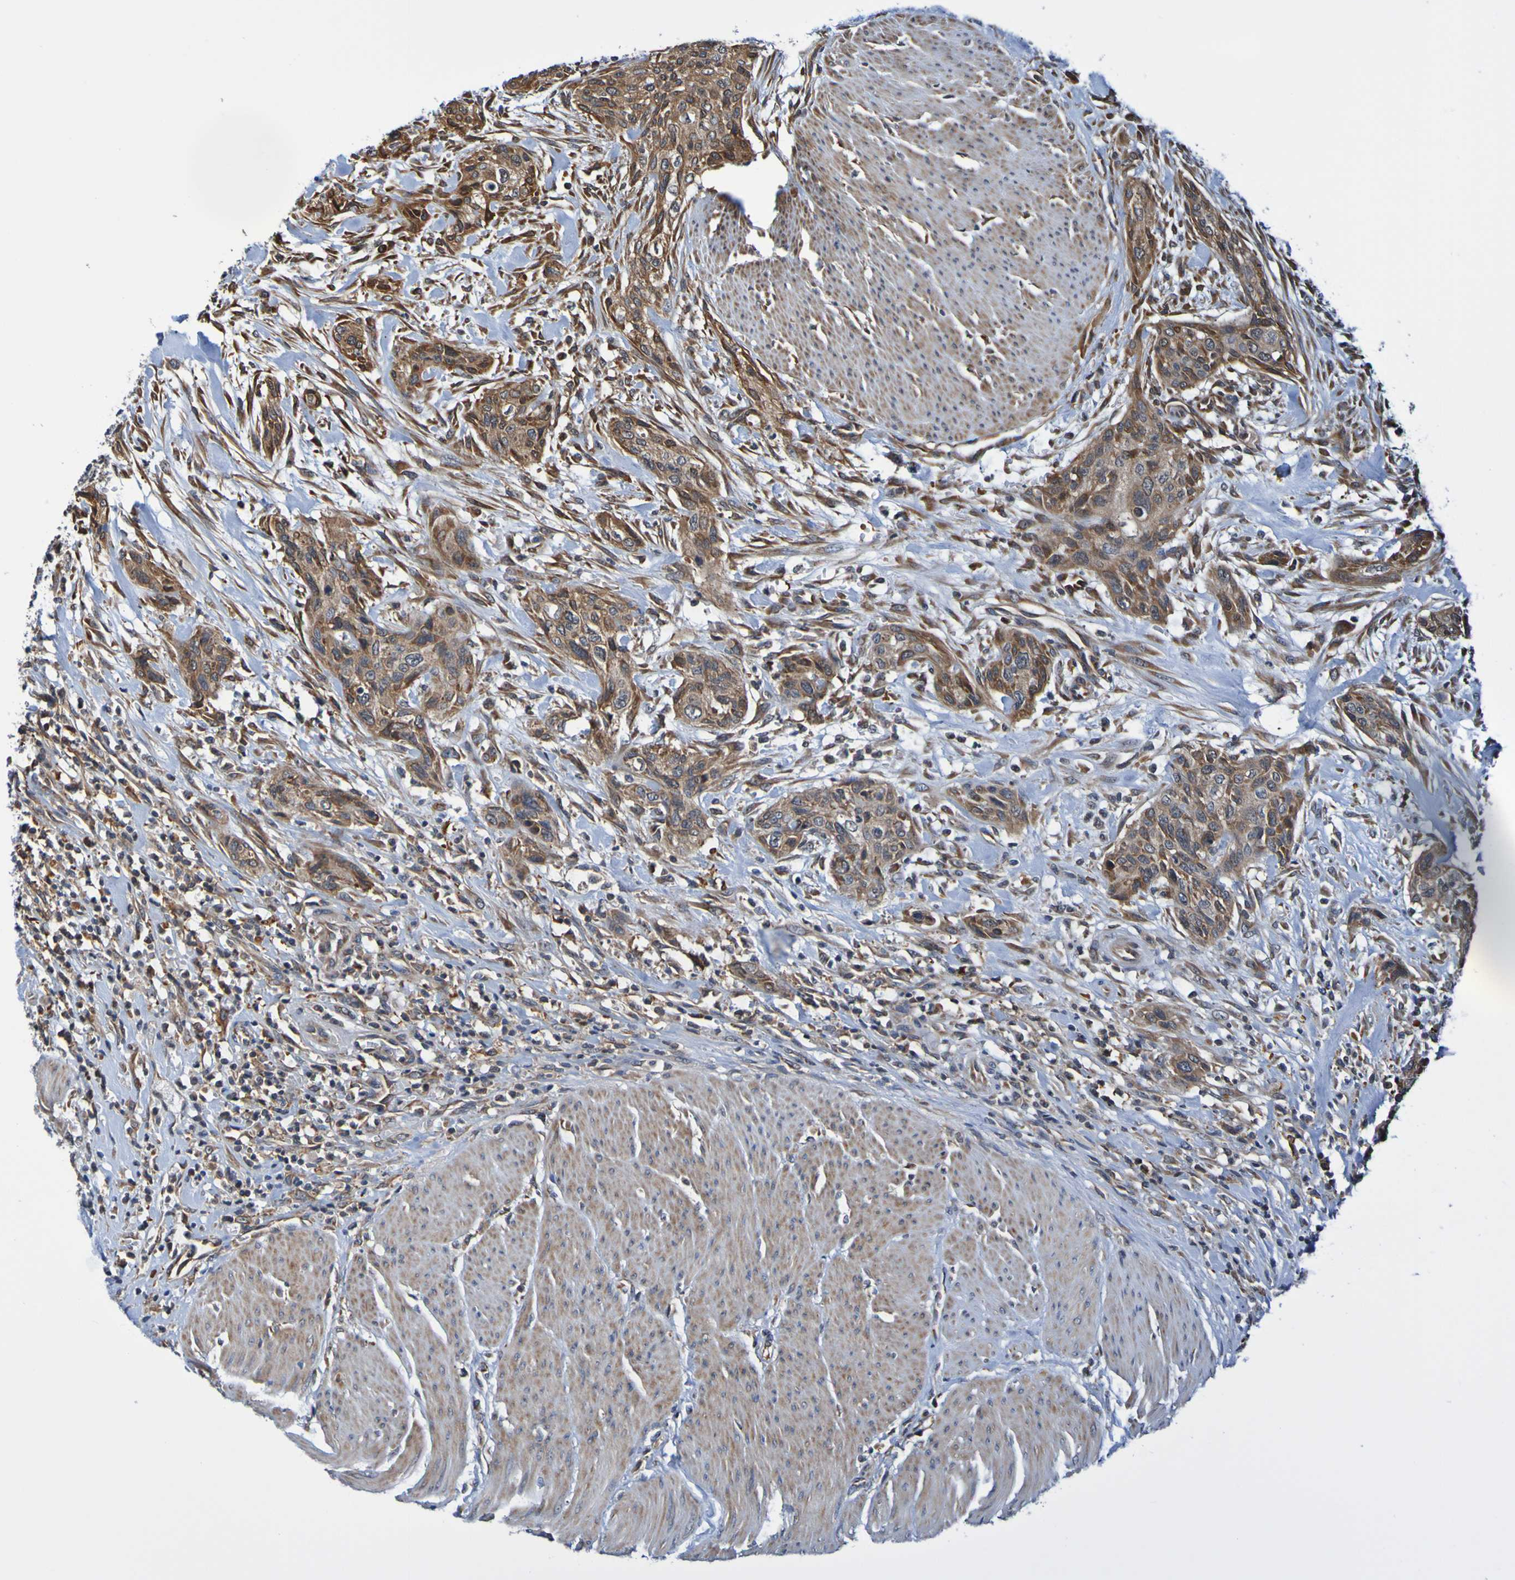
{"staining": {"intensity": "moderate", "quantity": ">75%", "location": "cytoplasmic/membranous"}, "tissue": "urothelial cancer", "cell_type": "Tumor cells", "image_type": "cancer", "snomed": [{"axis": "morphology", "description": "Urothelial carcinoma, High grade"}, {"axis": "topography", "description": "Urinary bladder"}], "caption": "DAB (3,3'-diaminobenzidine) immunohistochemical staining of human urothelial carcinoma (high-grade) exhibits moderate cytoplasmic/membranous protein staining in about >75% of tumor cells. (DAB (3,3'-diaminobenzidine) IHC, brown staining for protein, blue staining for nuclei).", "gene": "AXIN1", "patient": {"sex": "male", "age": 35}}